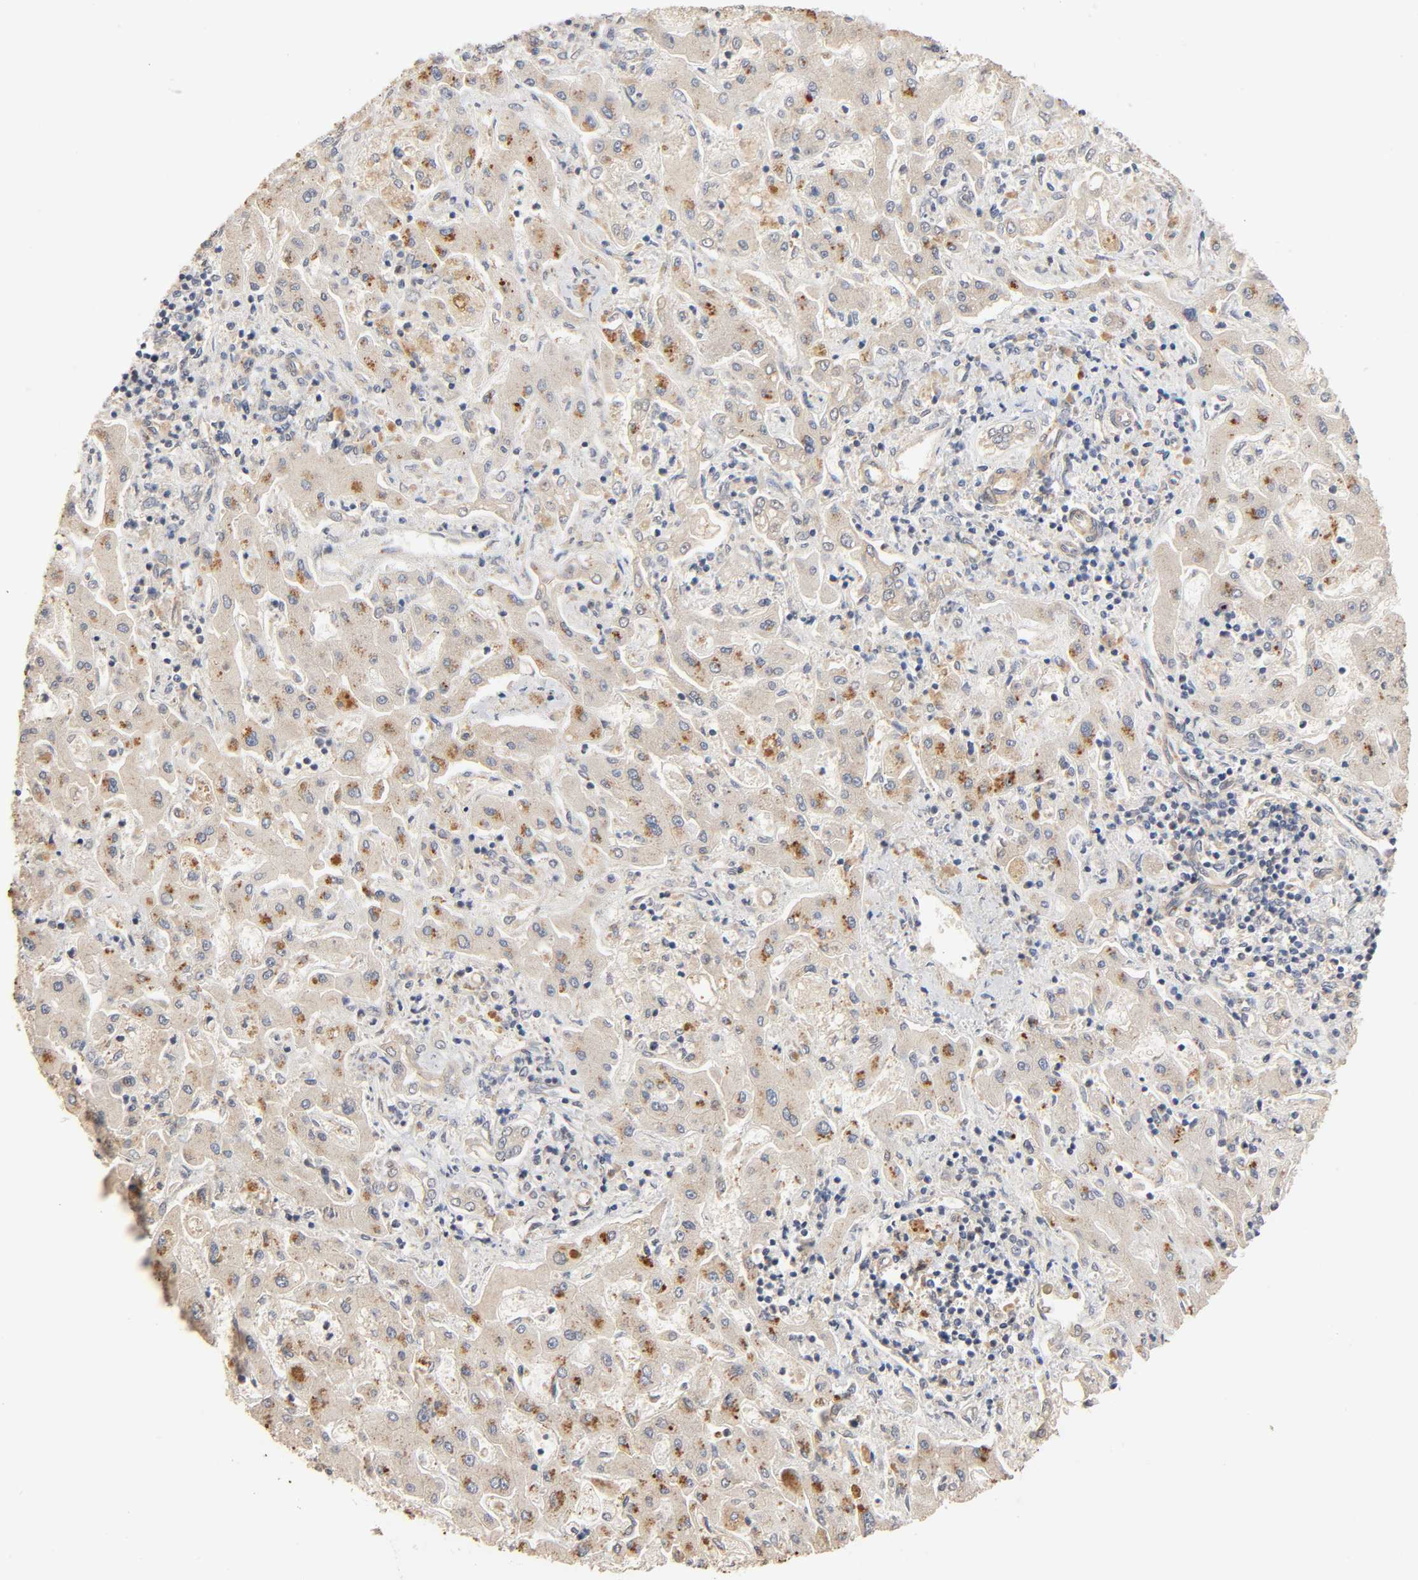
{"staining": {"intensity": "moderate", "quantity": ">75%", "location": "cytoplasmic/membranous"}, "tissue": "liver cancer", "cell_type": "Tumor cells", "image_type": "cancer", "snomed": [{"axis": "morphology", "description": "Cholangiocarcinoma"}, {"axis": "topography", "description": "Liver"}], "caption": "Protein staining demonstrates moderate cytoplasmic/membranous staining in about >75% of tumor cells in cholangiocarcinoma (liver).", "gene": "NEMF", "patient": {"sex": "male", "age": 50}}